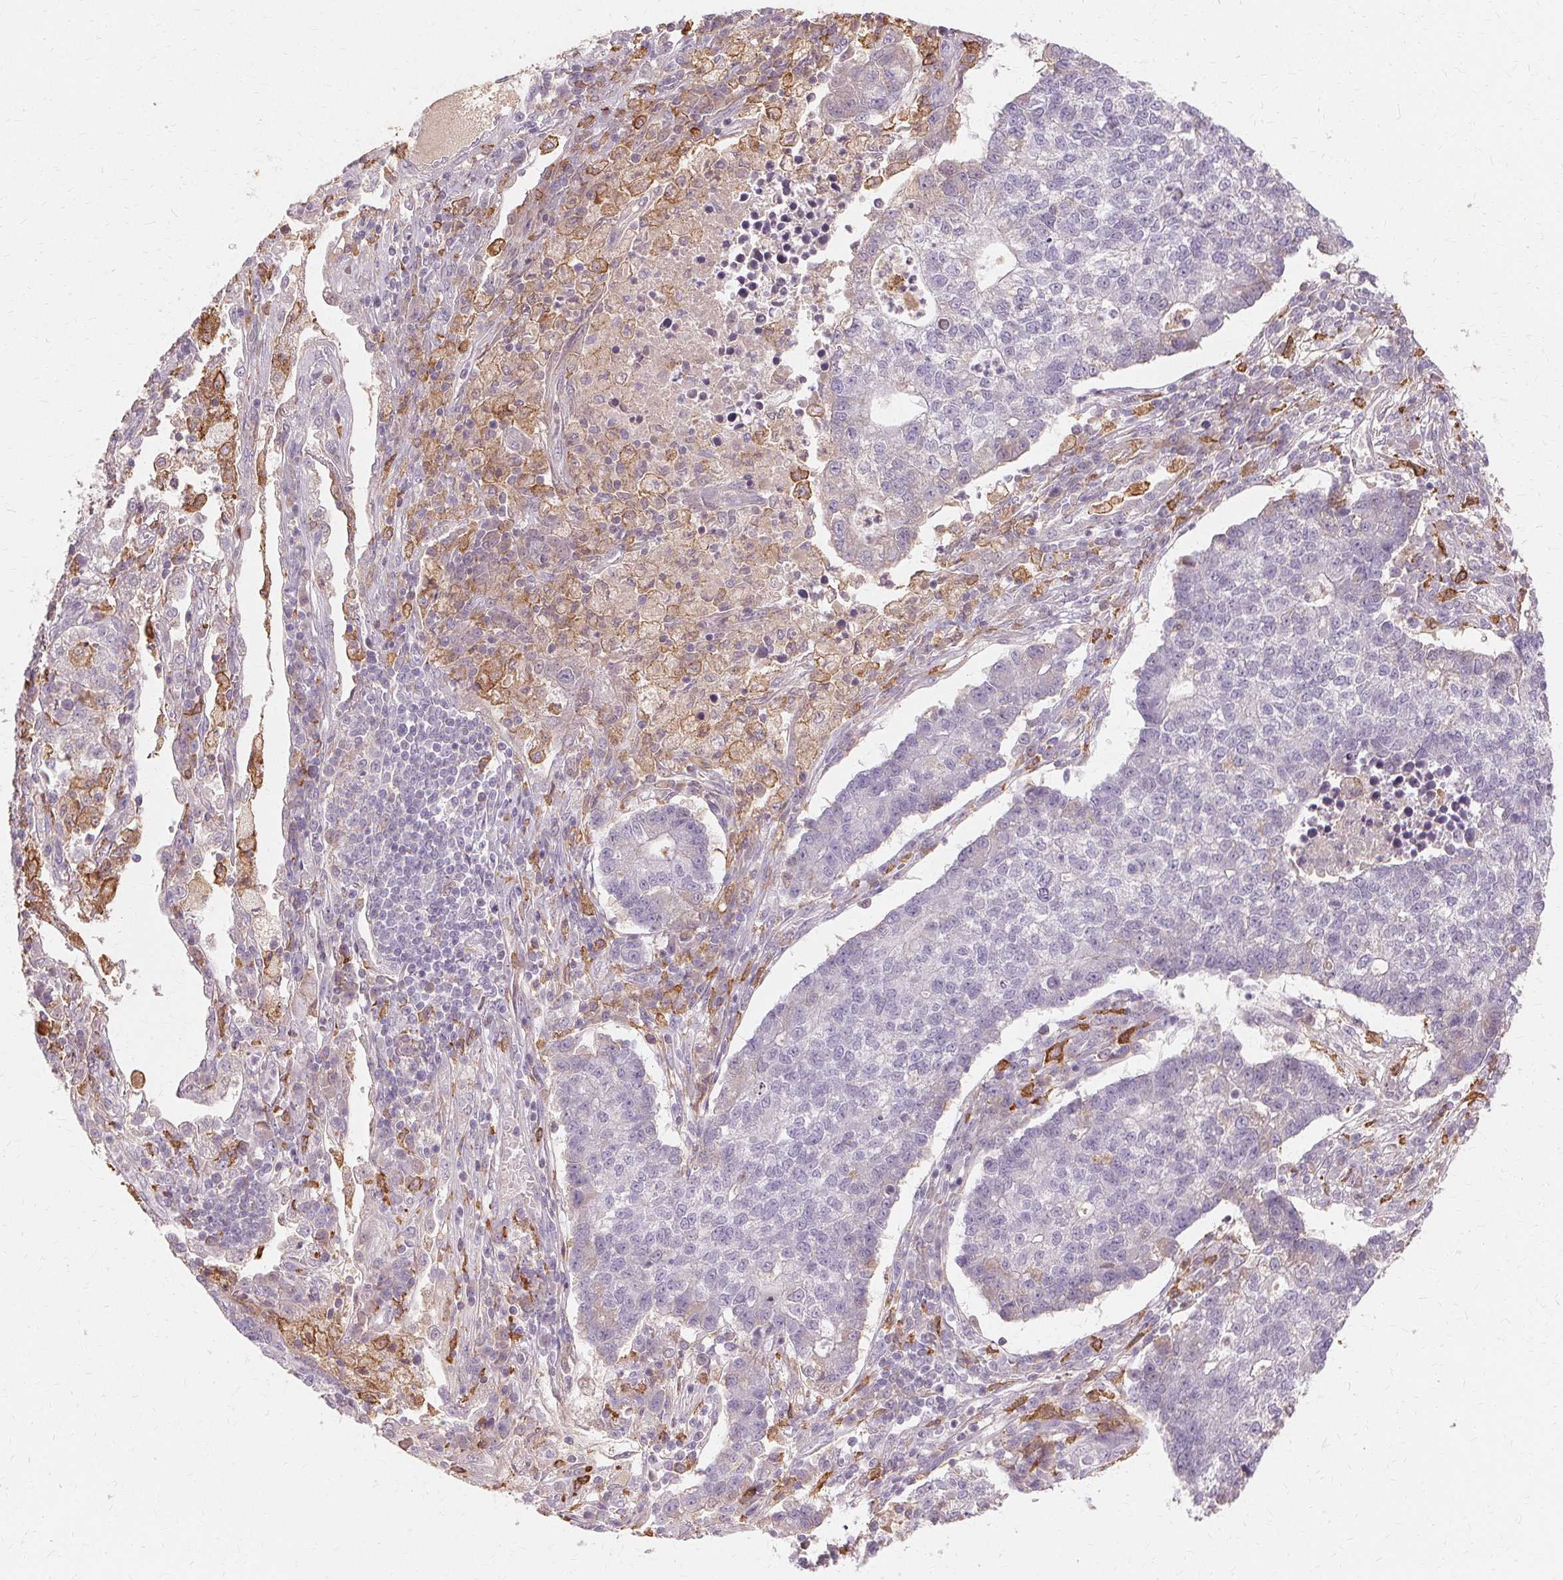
{"staining": {"intensity": "negative", "quantity": "none", "location": "none"}, "tissue": "lung cancer", "cell_type": "Tumor cells", "image_type": "cancer", "snomed": [{"axis": "morphology", "description": "Adenocarcinoma, NOS"}, {"axis": "topography", "description": "Lung"}], "caption": "Tumor cells show no significant protein positivity in lung cancer. (DAB (3,3'-diaminobenzidine) immunohistochemistry, high magnification).", "gene": "IFNGR1", "patient": {"sex": "male", "age": 57}}